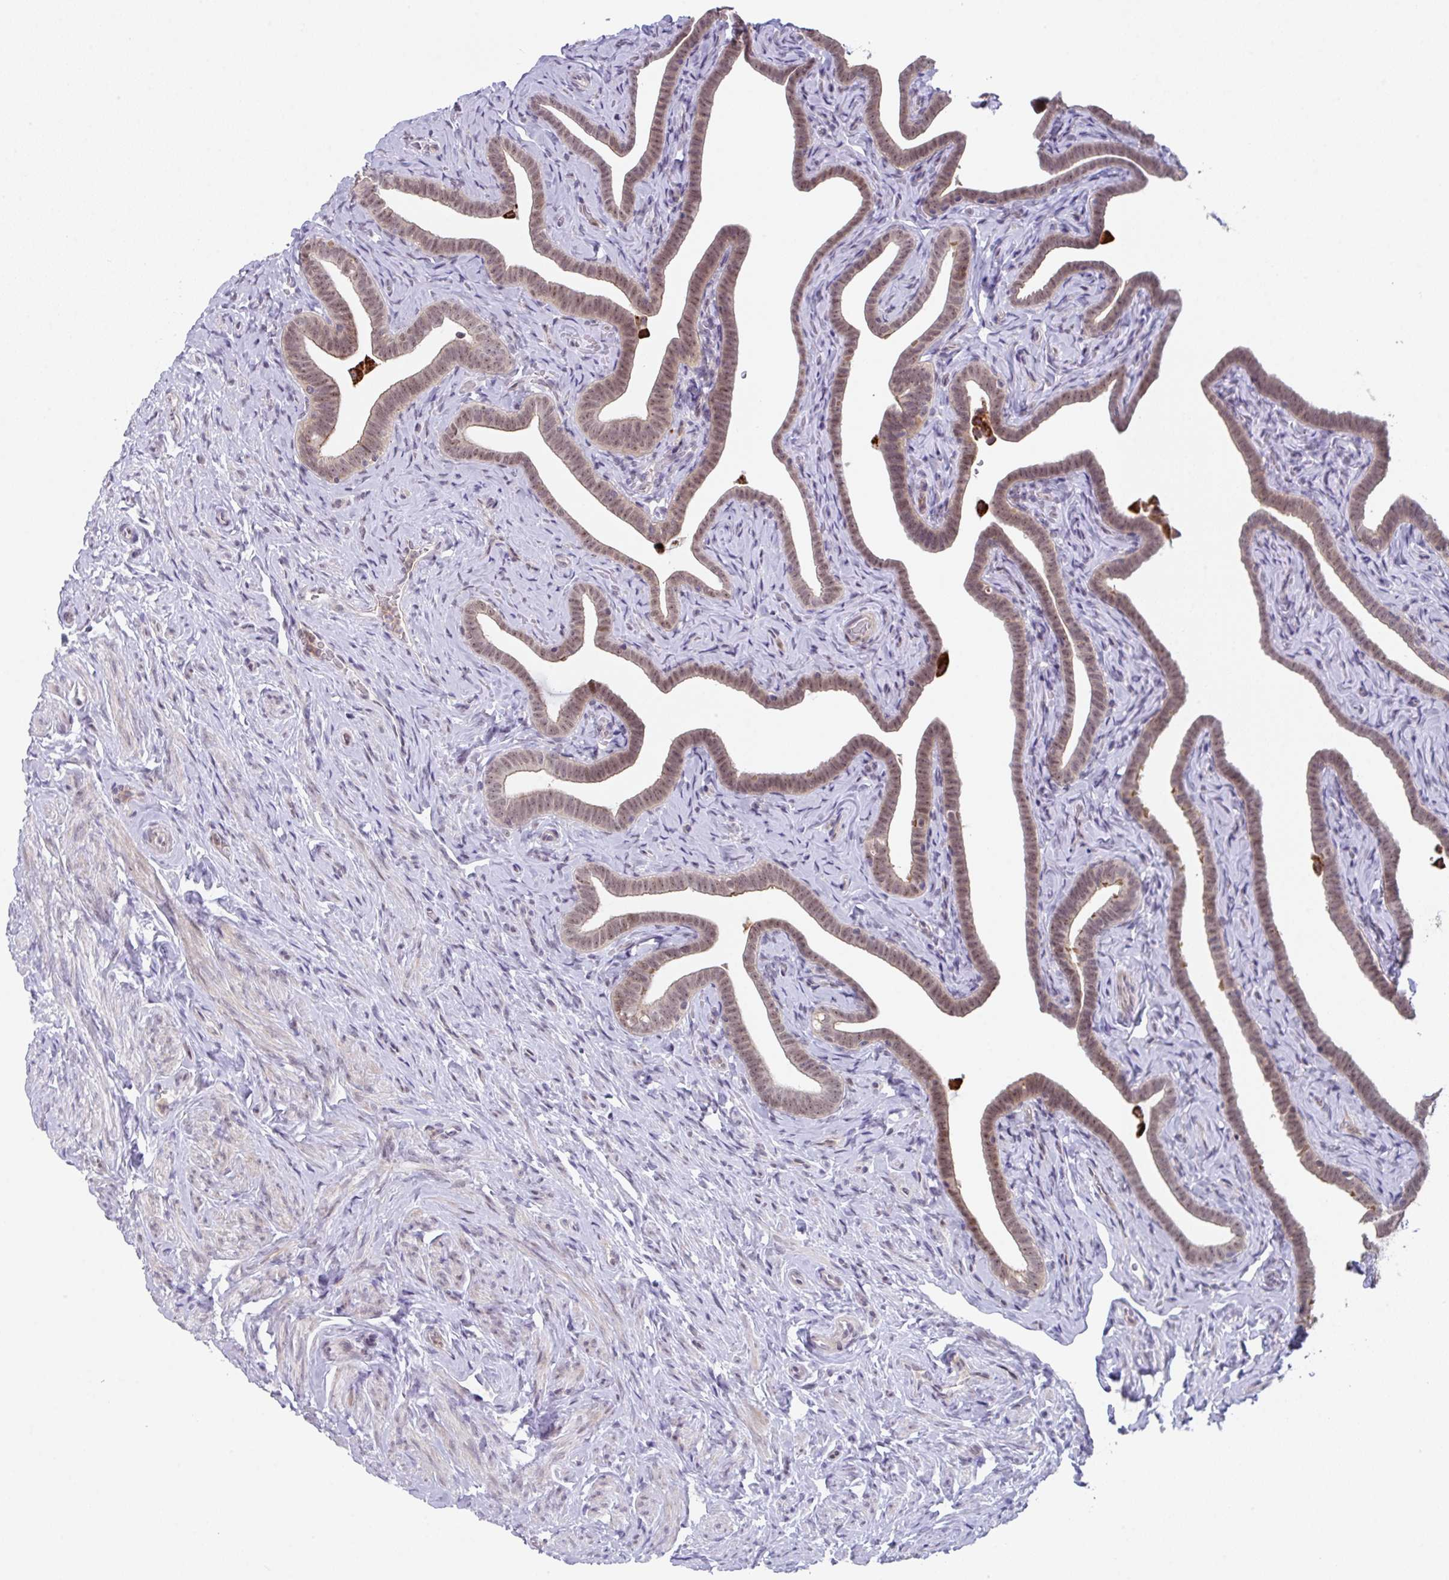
{"staining": {"intensity": "moderate", "quantity": "25%-75%", "location": "cytoplasmic/membranous,nuclear"}, "tissue": "fallopian tube", "cell_type": "Glandular cells", "image_type": "normal", "snomed": [{"axis": "morphology", "description": "Normal tissue, NOS"}, {"axis": "topography", "description": "Fallopian tube"}], "caption": "Immunohistochemistry (IHC) micrograph of normal fallopian tube: human fallopian tube stained using IHC demonstrates medium levels of moderate protein expression localized specifically in the cytoplasmic/membranous,nuclear of glandular cells, appearing as a cytoplasmic/membranous,nuclear brown color.", "gene": "RBM18", "patient": {"sex": "female", "age": 69}}